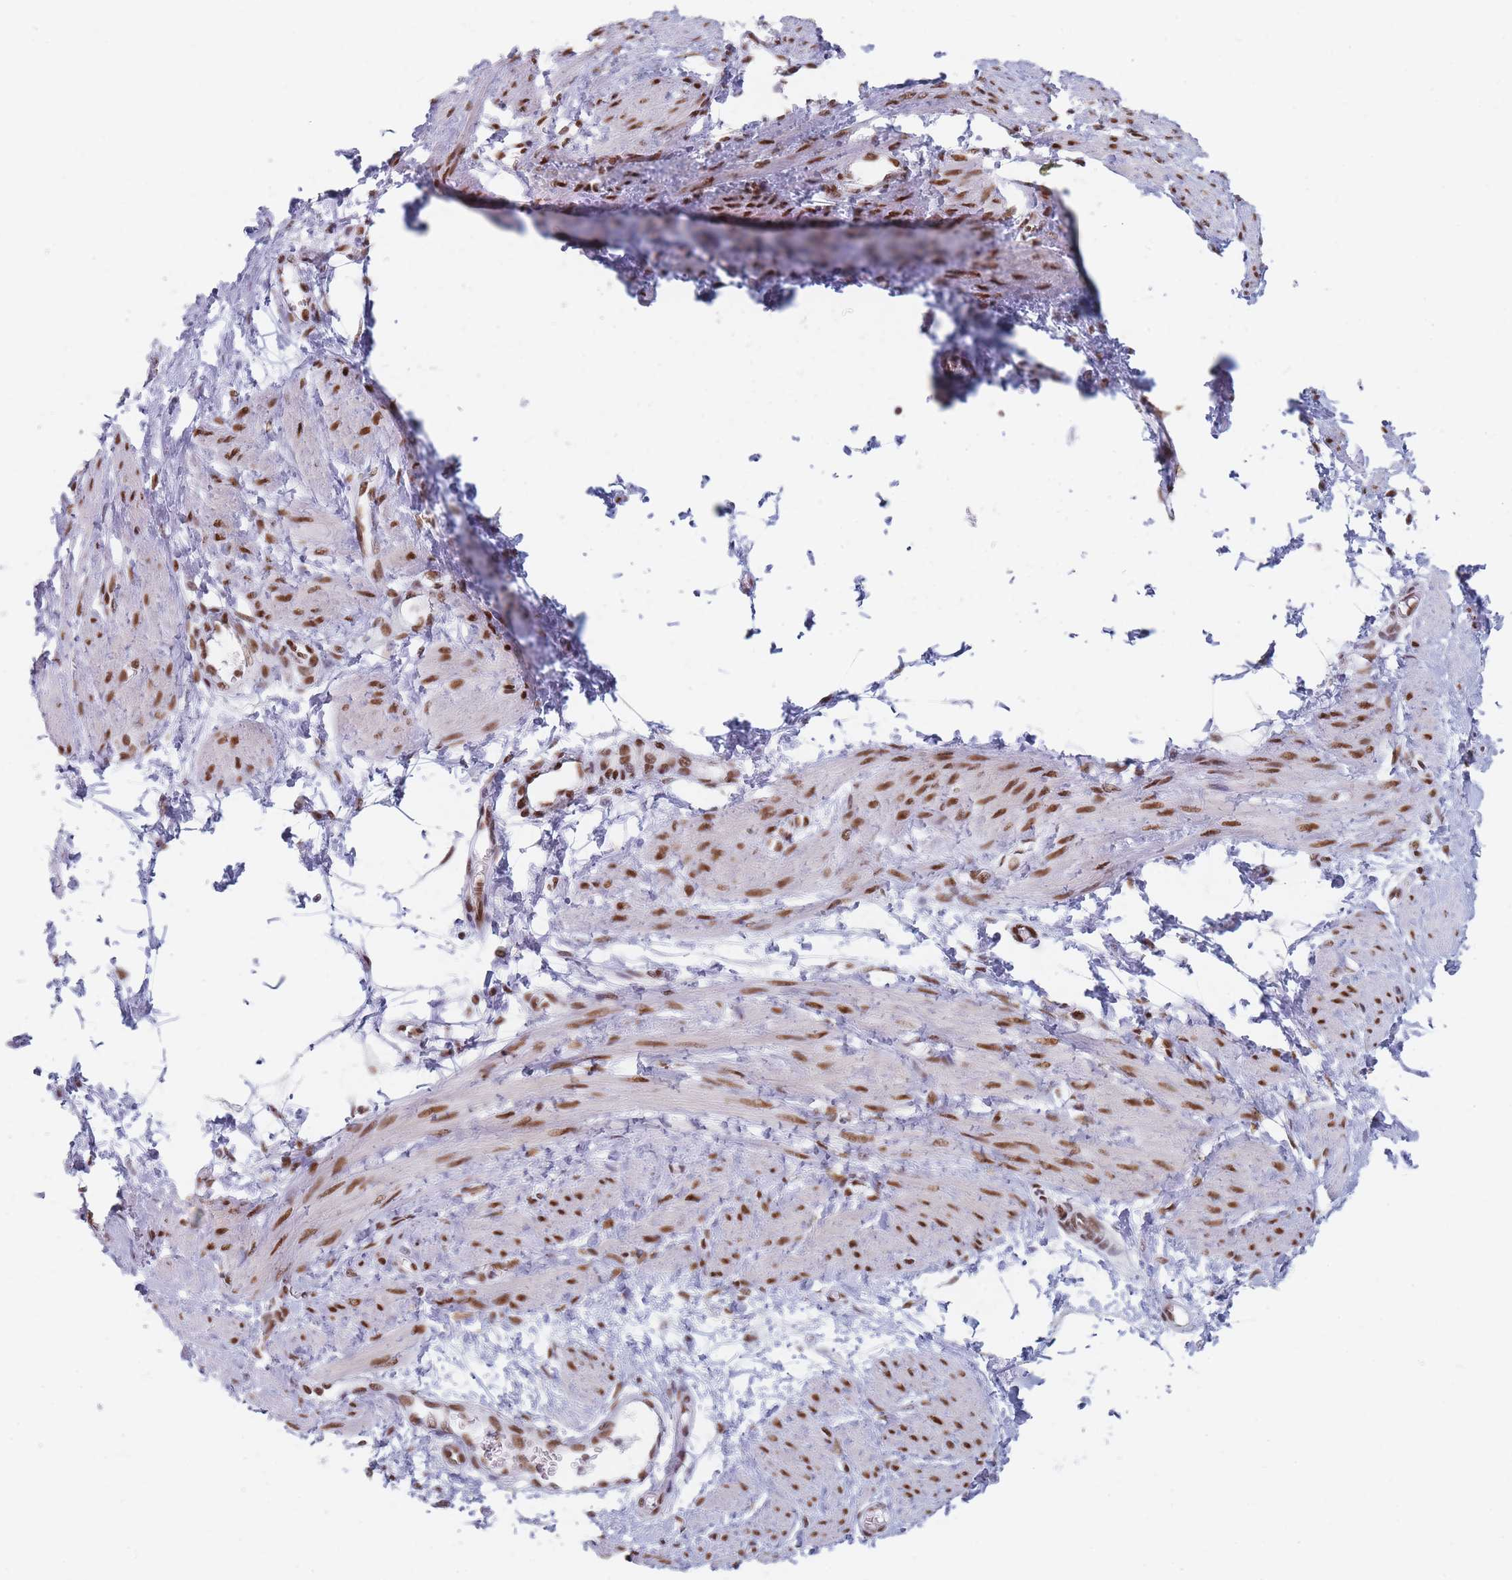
{"staining": {"intensity": "moderate", "quantity": ">75%", "location": "nuclear"}, "tissue": "smooth muscle", "cell_type": "Smooth muscle cells", "image_type": "normal", "snomed": [{"axis": "morphology", "description": "Normal tissue, NOS"}, {"axis": "topography", "description": "Smooth muscle"}, {"axis": "topography", "description": "Uterus"}], "caption": "Human smooth muscle stained with a brown dye shows moderate nuclear positive expression in approximately >75% of smooth muscle cells.", "gene": "SAFB2", "patient": {"sex": "female", "age": 39}}